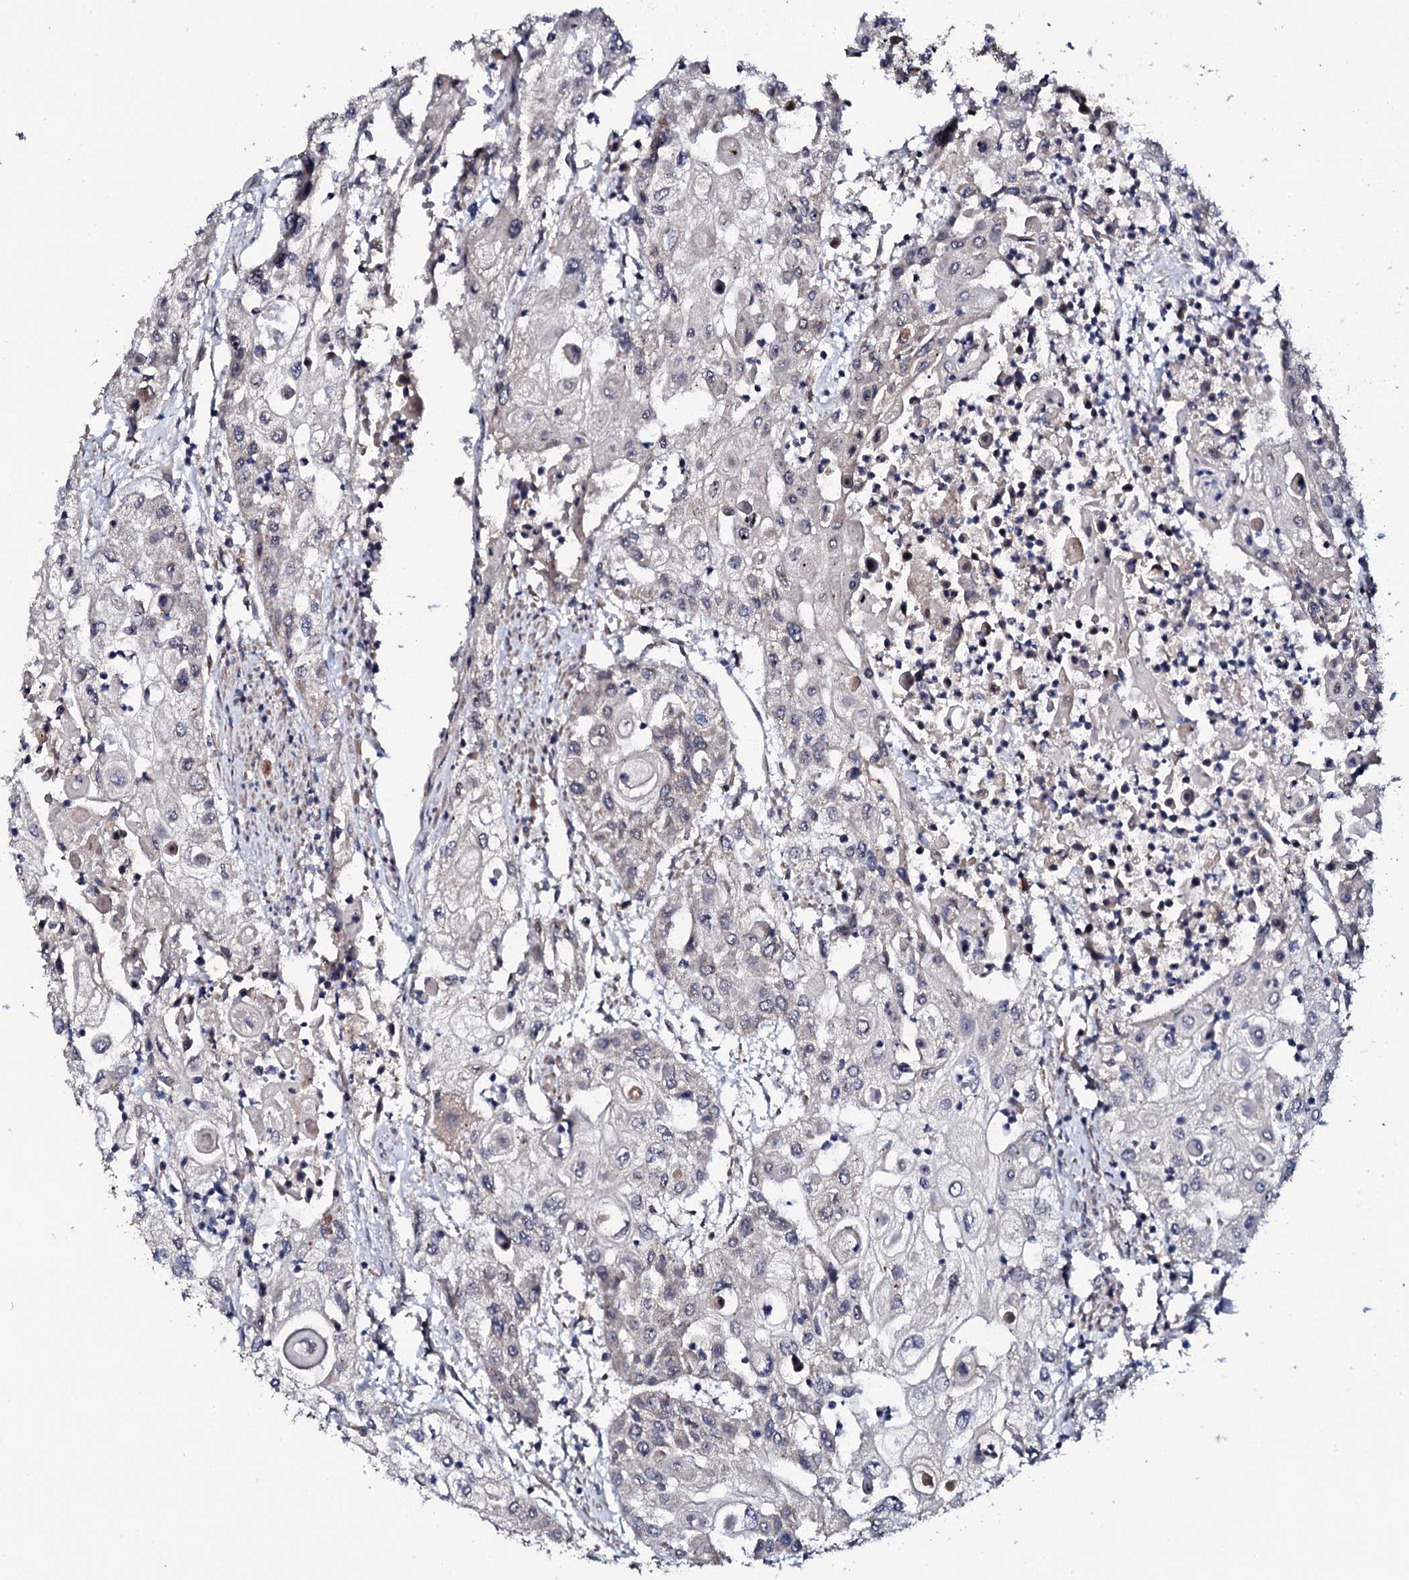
{"staining": {"intensity": "negative", "quantity": "none", "location": "none"}, "tissue": "urothelial cancer", "cell_type": "Tumor cells", "image_type": "cancer", "snomed": [{"axis": "morphology", "description": "Urothelial carcinoma, High grade"}, {"axis": "topography", "description": "Urinary bladder"}], "caption": "Immunohistochemistry of urothelial cancer demonstrates no staining in tumor cells.", "gene": "IP6K1", "patient": {"sex": "female", "age": 79}}